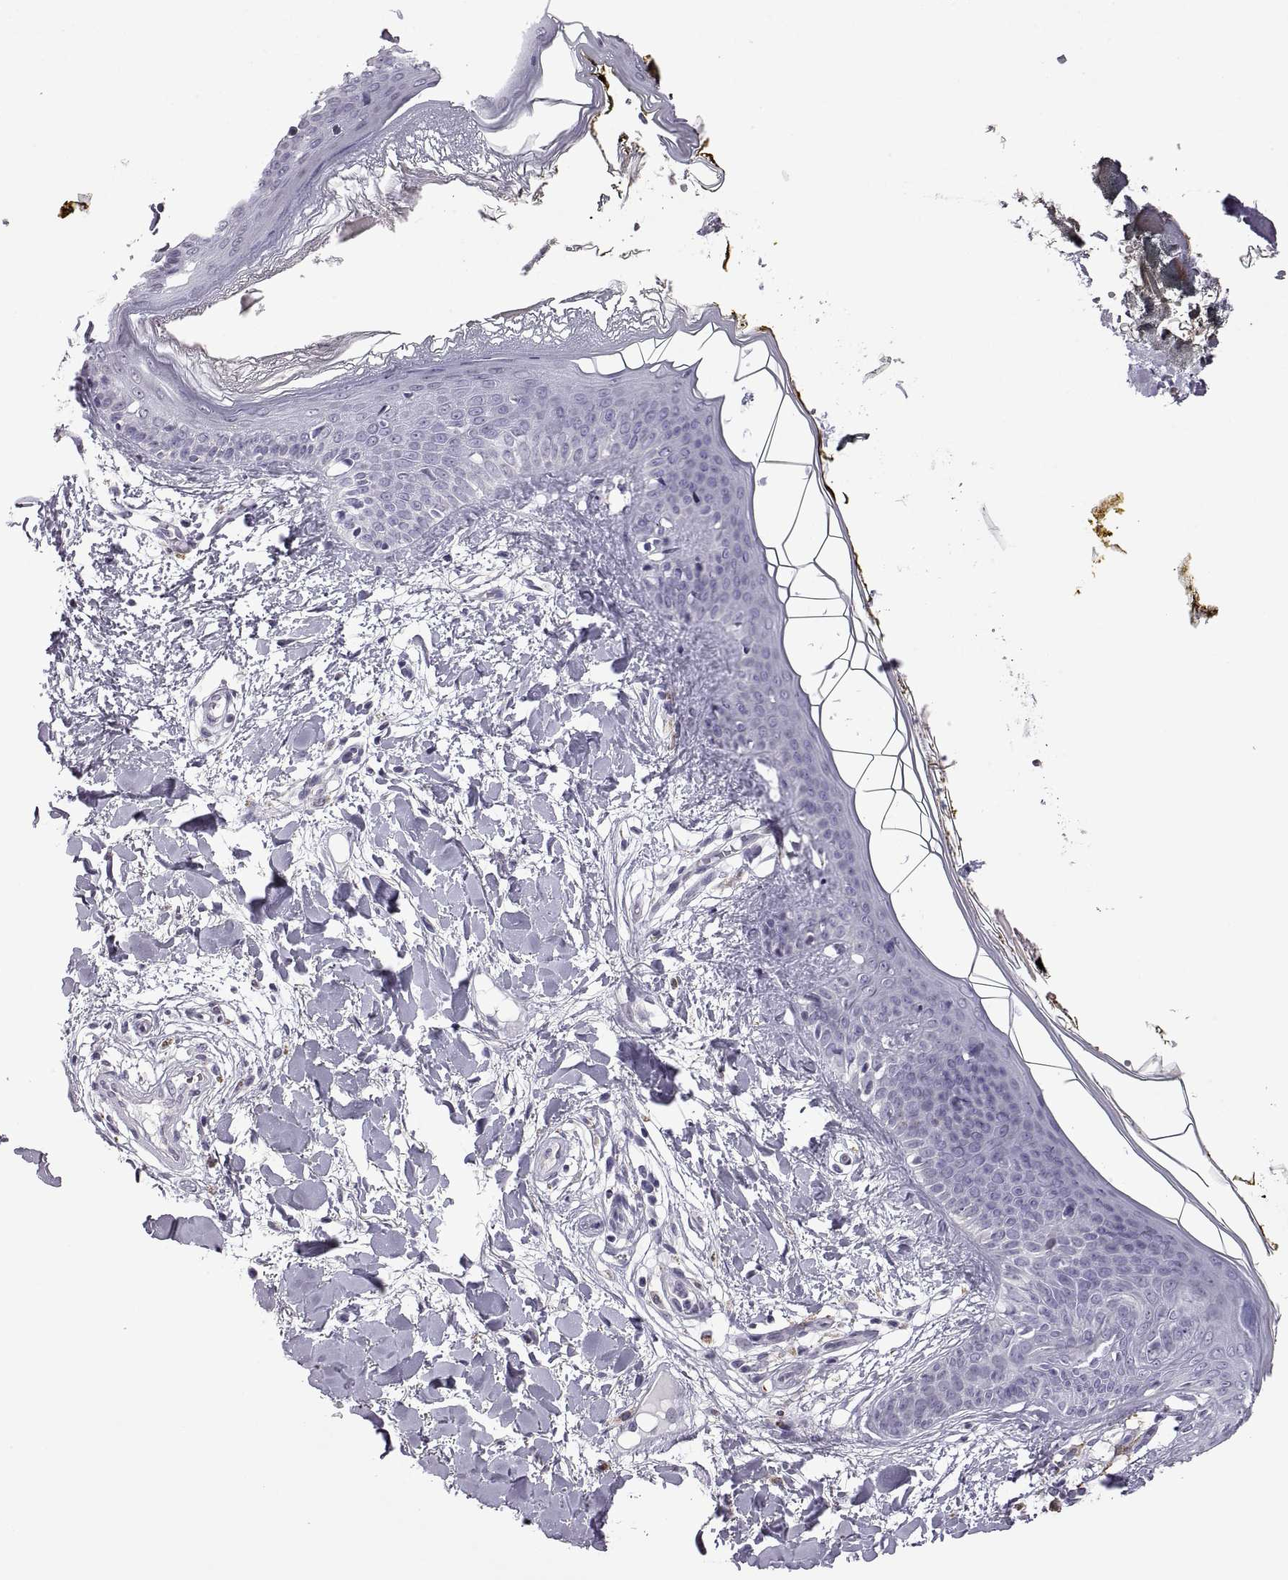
{"staining": {"intensity": "negative", "quantity": "none", "location": "none"}, "tissue": "skin", "cell_type": "Fibroblasts", "image_type": "normal", "snomed": [{"axis": "morphology", "description": "Normal tissue, NOS"}, {"axis": "topography", "description": "Skin"}], "caption": "This histopathology image is of normal skin stained with IHC to label a protein in brown with the nuclei are counter-stained blue. There is no positivity in fibroblasts.", "gene": "FAM170A", "patient": {"sex": "female", "age": 34}}